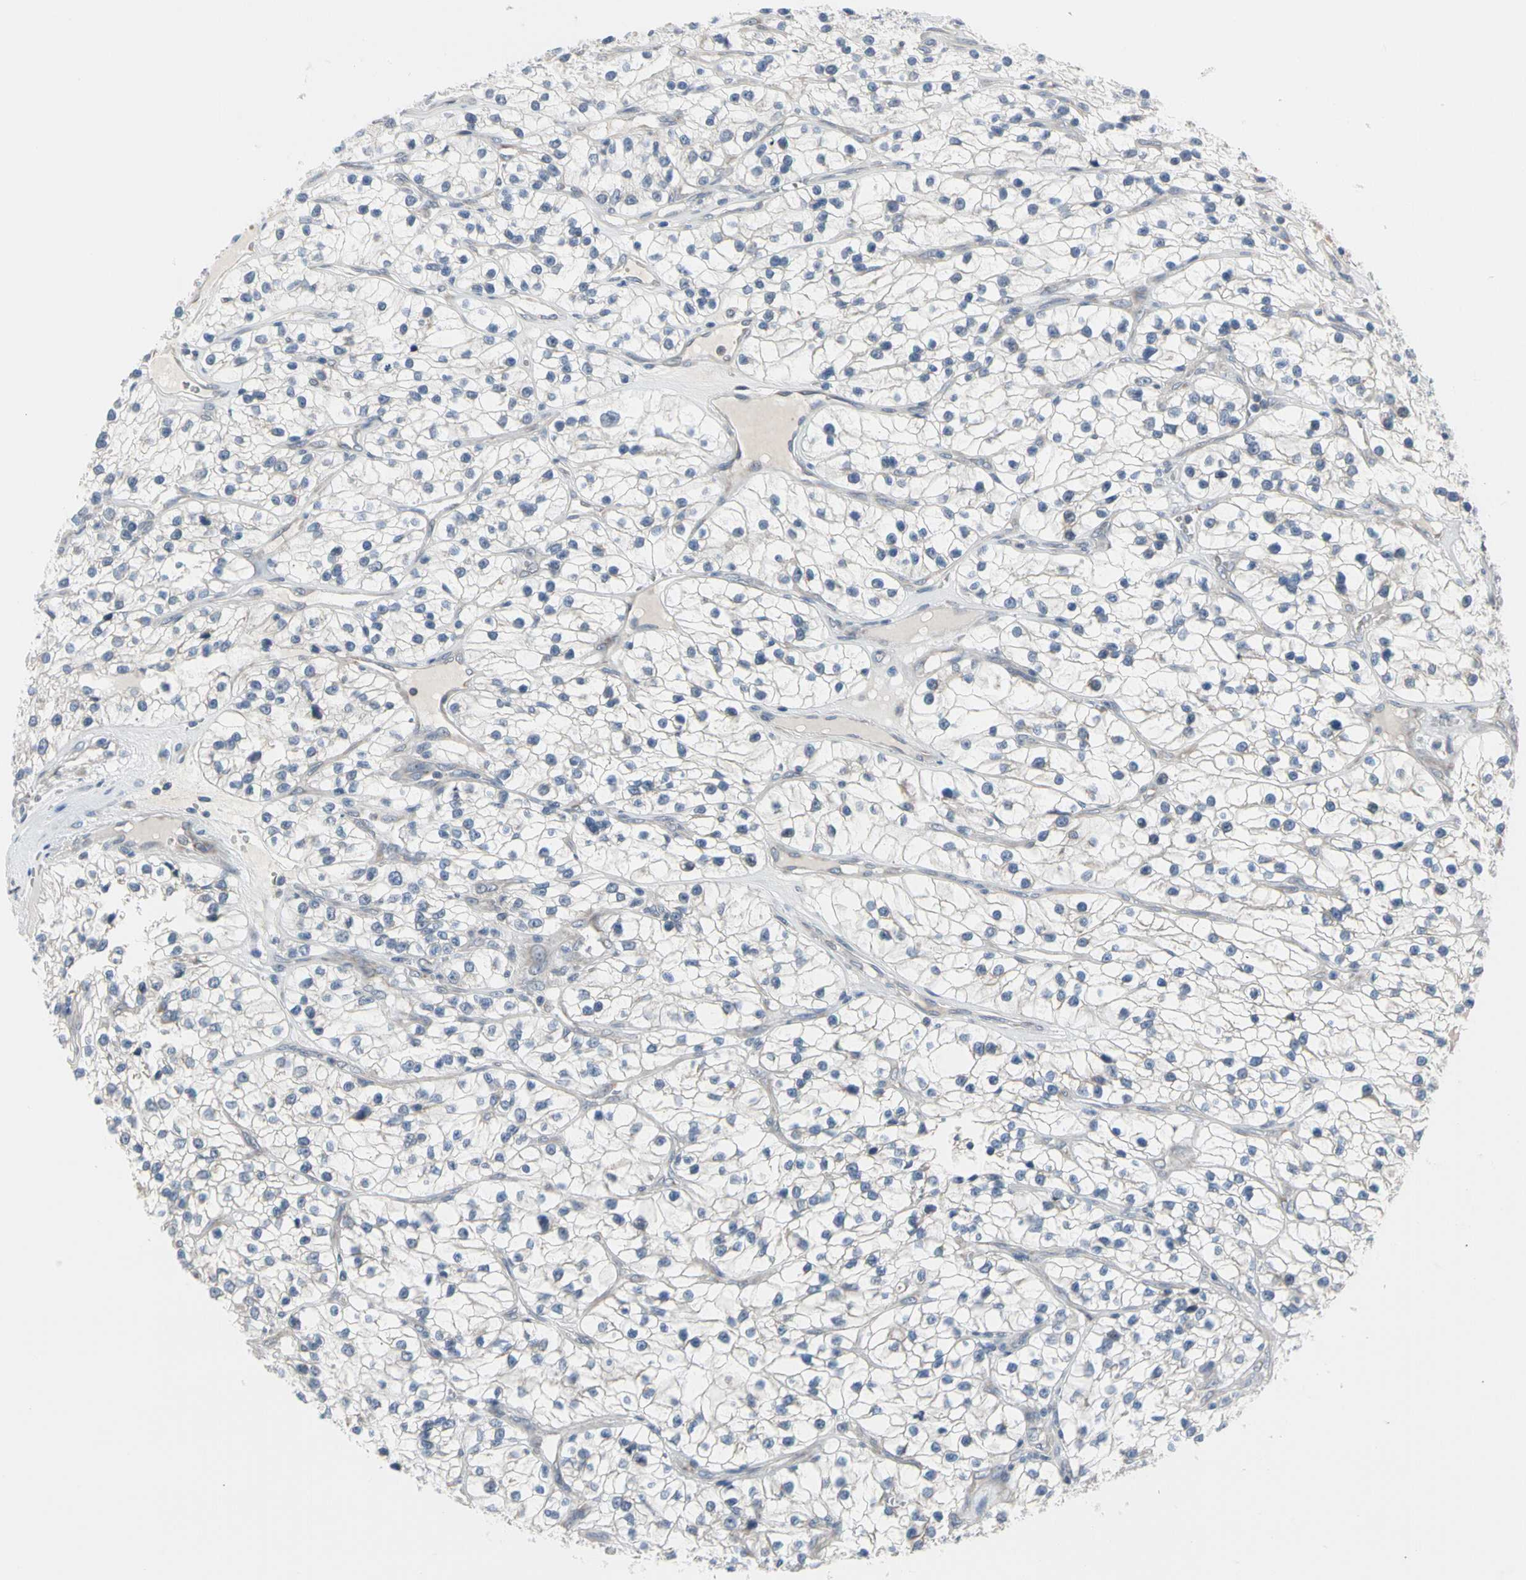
{"staining": {"intensity": "negative", "quantity": "none", "location": "none"}, "tissue": "renal cancer", "cell_type": "Tumor cells", "image_type": "cancer", "snomed": [{"axis": "morphology", "description": "Adenocarcinoma, NOS"}, {"axis": "topography", "description": "Kidney"}], "caption": "Immunohistochemistry image of renal adenocarcinoma stained for a protein (brown), which reveals no expression in tumor cells.", "gene": "MARK1", "patient": {"sex": "female", "age": 57}}